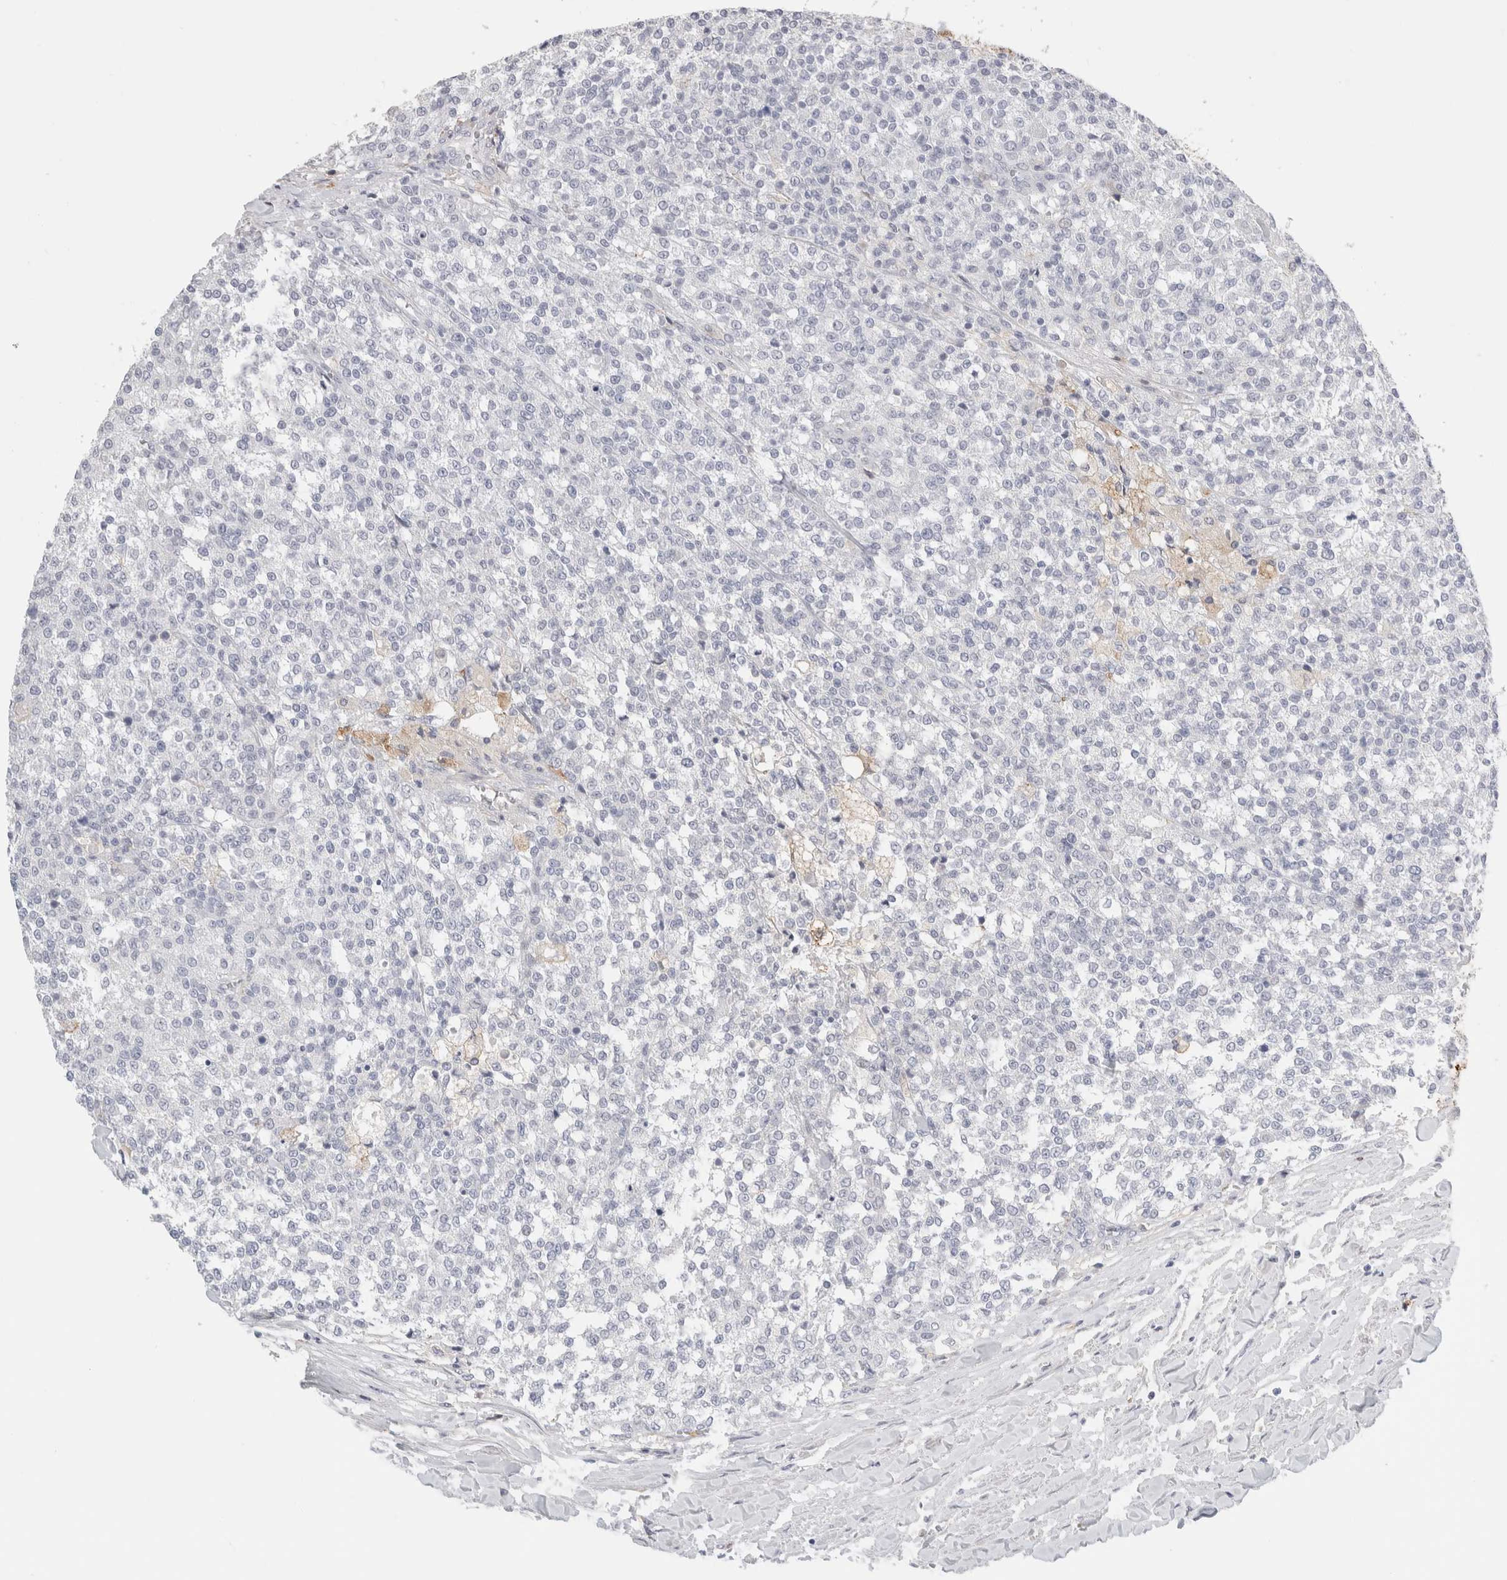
{"staining": {"intensity": "negative", "quantity": "none", "location": "none"}, "tissue": "testis cancer", "cell_type": "Tumor cells", "image_type": "cancer", "snomed": [{"axis": "morphology", "description": "Seminoma, NOS"}, {"axis": "topography", "description": "Testis"}], "caption": "Testis cancer was stained to show a protein in brown. There is no significant expression in tumor cells.", "gene": "P2RY2", "patient": {"sex": "male", "age": 59}}